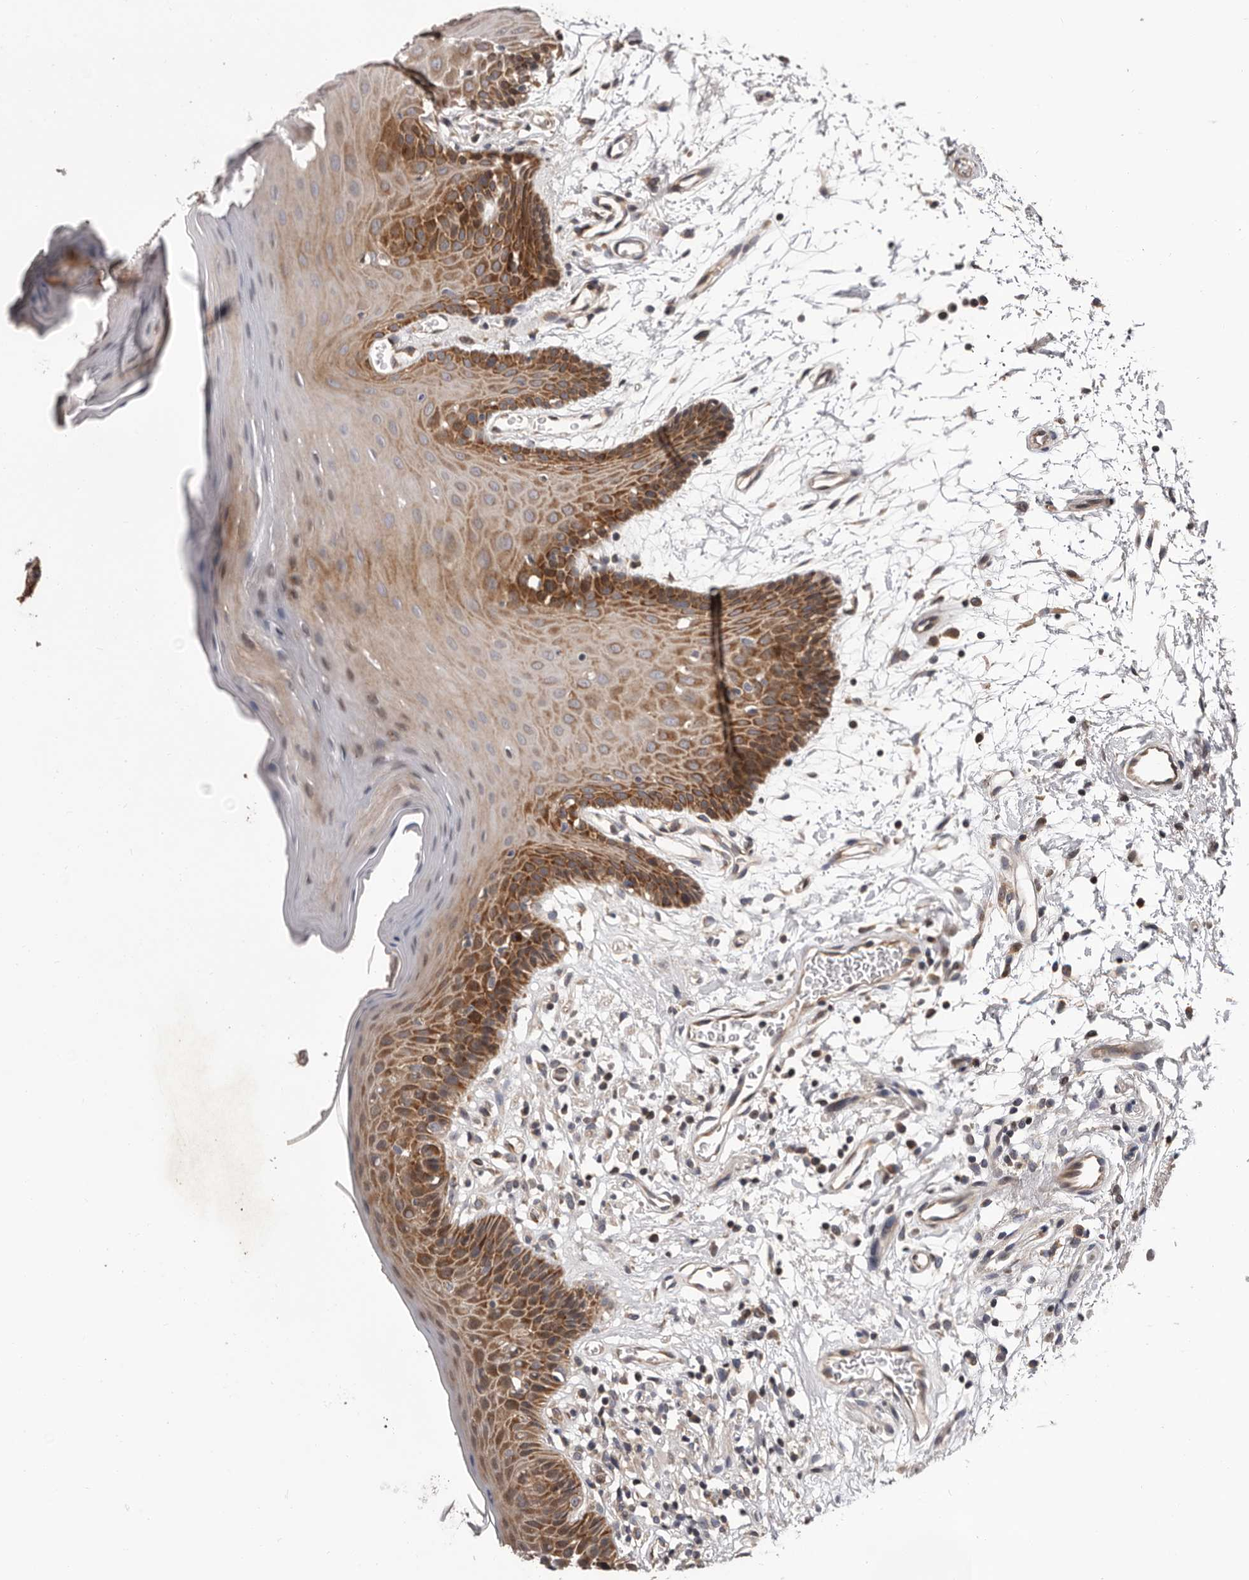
{"staining": {"intensity": "strong", "quantity": "25%-75%", "location": "cytoplasmic/membranous"}, "tissue": "oral mucosa", "cell_type": "Squamous epithelial cells", "image_type": "normal", "snomed": [{"axis": "morphology", "description": "Normal tissue, NOS"}, {"axis": "morphology", "description": "Squamous cell carcinoma, NOS"}, {"axis": "topography", "description": "Skeletal muscle"}, {"axis": "topography", "description": "Oral tissue"}, {"axis": "topography", "description": "Salivary gland"}, {"axis": "topography", "description": "Head-Neck"}], "caption": "Immunohistochemical staining of normal oral mucosa displays 25%-75% levels of strong cytoplasmic/membranous protein expression in about 25%-75% of squamous epithelial cells. (brown staining indicates protein expression, while blue staining denotes nuclei).", "gene": "VPS37A", "patient": {"sex": "male", "age": 54}}